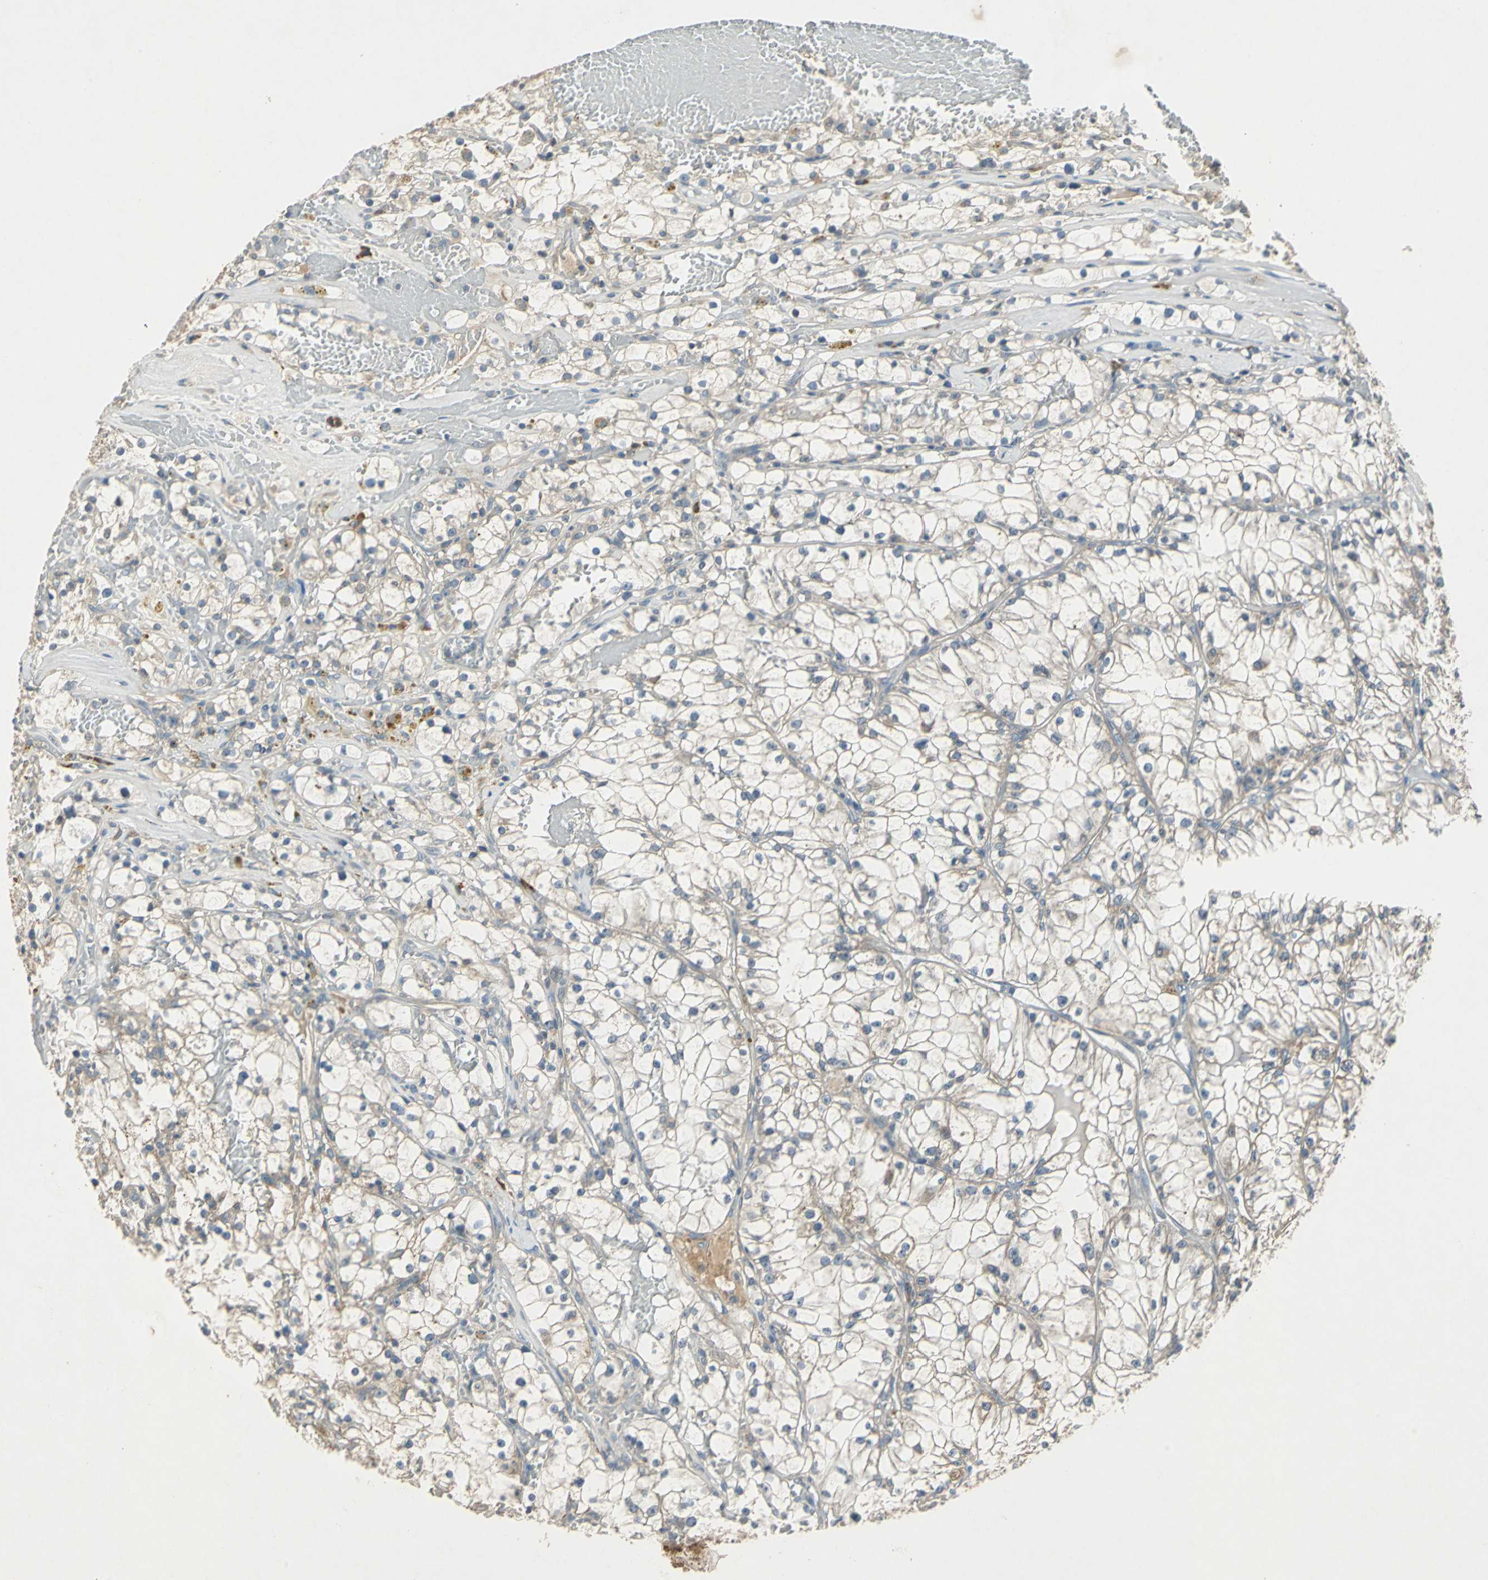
{"staining": {"intensity": "weak", "quantity": "25%-75%", "location": "cytoplasmic/membranous"}, "tissue": "renal cancer", "cell_type": "Tumor cells", "image_type": "cancer", "snomed": [{"axis": "morphology", "description": "Adenocarcinoma, NOS"}, {"axis": "topography", "description": "Kidney"}], "caption": "IHC photomicrograph of neoplastic tissue: human renal cancer (adenocarcinoma) stained using immunohistochemistry (IHC) displays low levels of weak protein expression localized specifically in the cytoplasmic/membranous of tumor cells, appearing as a cytoplasmic/membranous brown color.", "gene": "SLC2A13", "patient": {"sex": "male", "age": 56}}